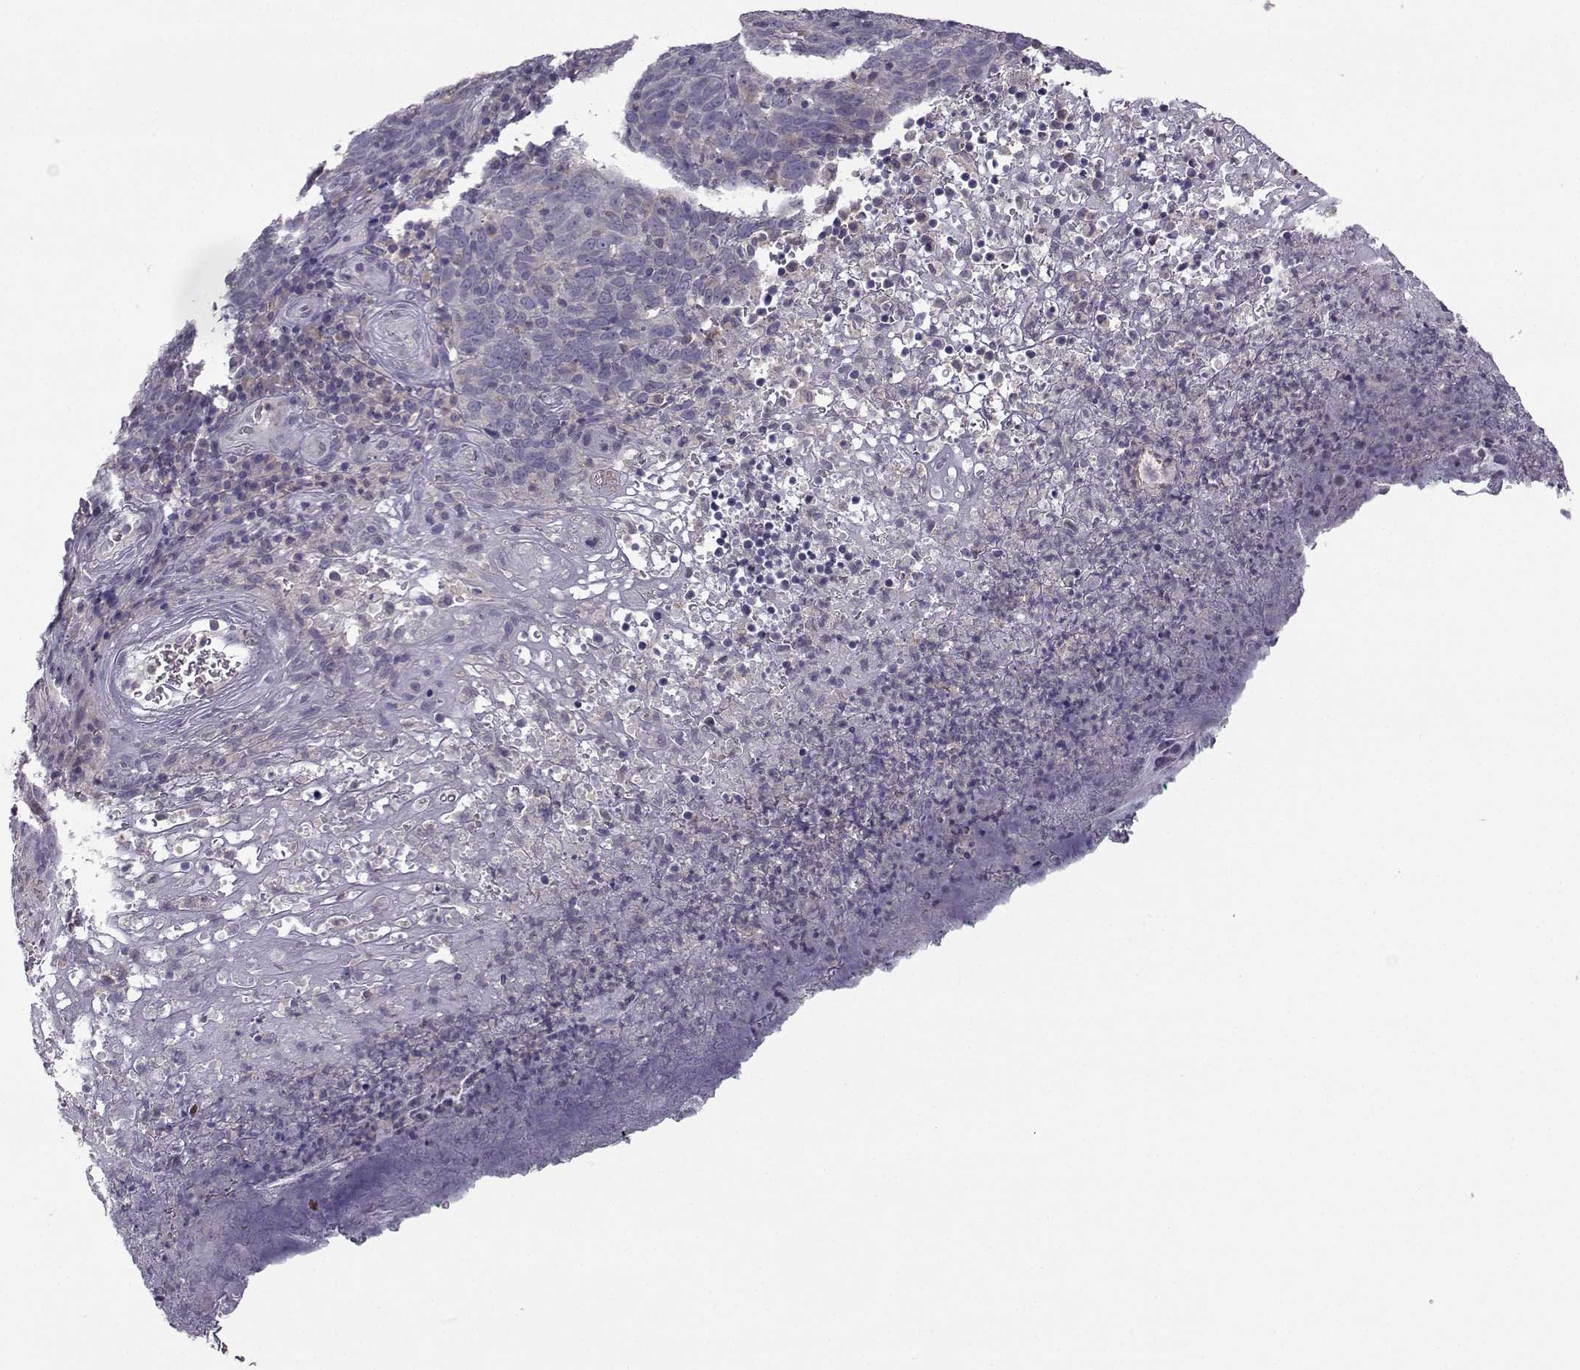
{"staining": {"intensity": "negative", "quantity": "none", "location": "none"}, "tissue": "skin cancer", "cell_type": "Tumor cells", "image_type": "cancer", "snomed": [{"axis": "morphology", "description": "Squamous cell carcinoma, NOS"}, {"axis": "topography", "description": "Skin"}, {"axis": "topography", "description": "Anal"}], "caption": "Immunohistochemistry of skin squamous cell carcinoma reveals no staining in tumor cells. (DAB immunohistochemistry (IHC), high magnification).", "gene": "FCAMR", "patient": {"sex": "female", "age": 51}}